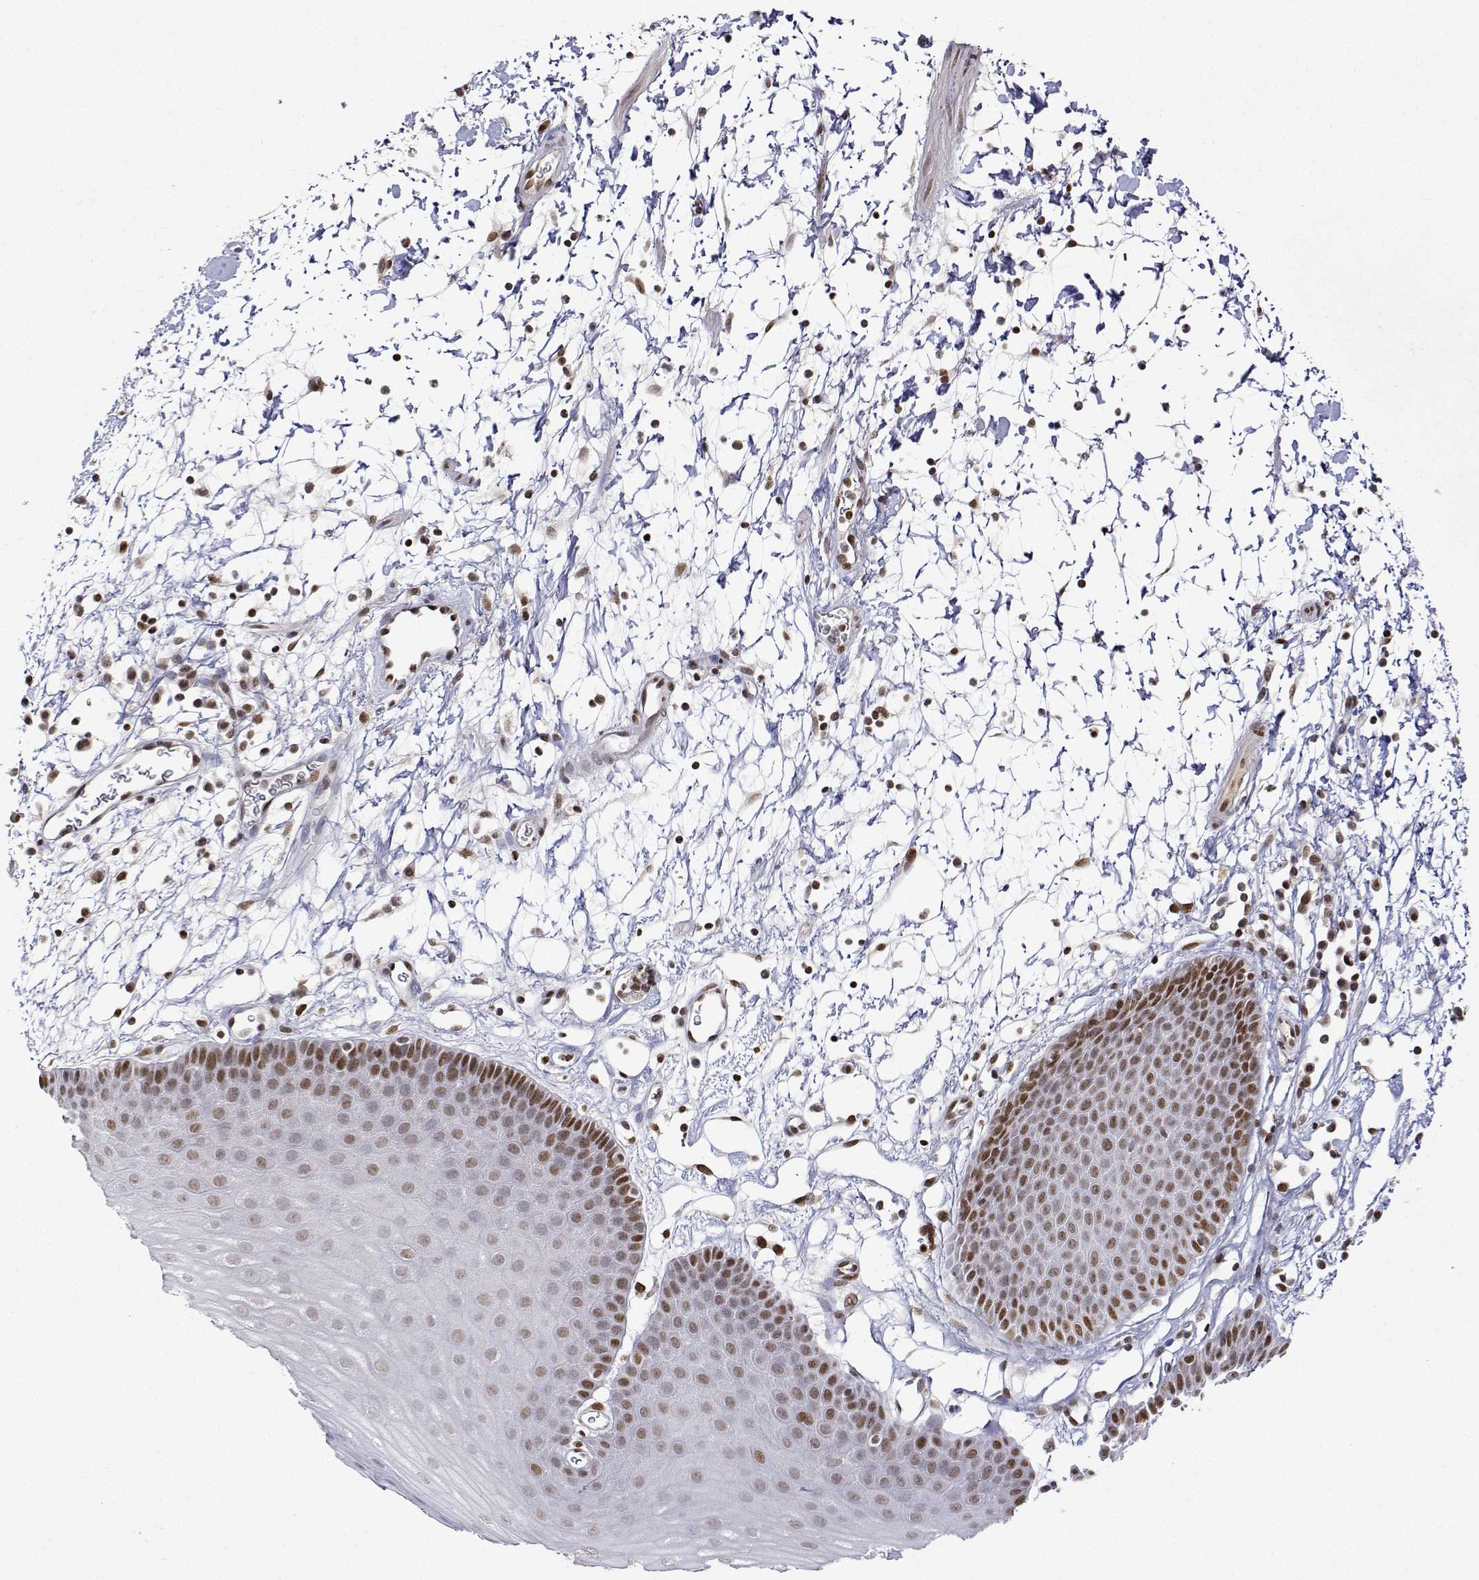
{"staining": {"intensity": "strong", "quantity": "<25%", "location": "nuclear"}, "tissue": "skin", "cell_type": "Epidermal cells", "image_type": "normal", "snomed": [{"axis": "morphology", "description": "Normal tissue, NOS"}, {"axis": "topography", "description": "Anal"}], "caption": "Strong nuclear protein expression is seen in approximately <25% of epidermal cells in skin. Ihc stains the protein in brown and the nuclei are stained blue.", "gene": "XPC", "patient": {"sex": "male", "age": 53}}